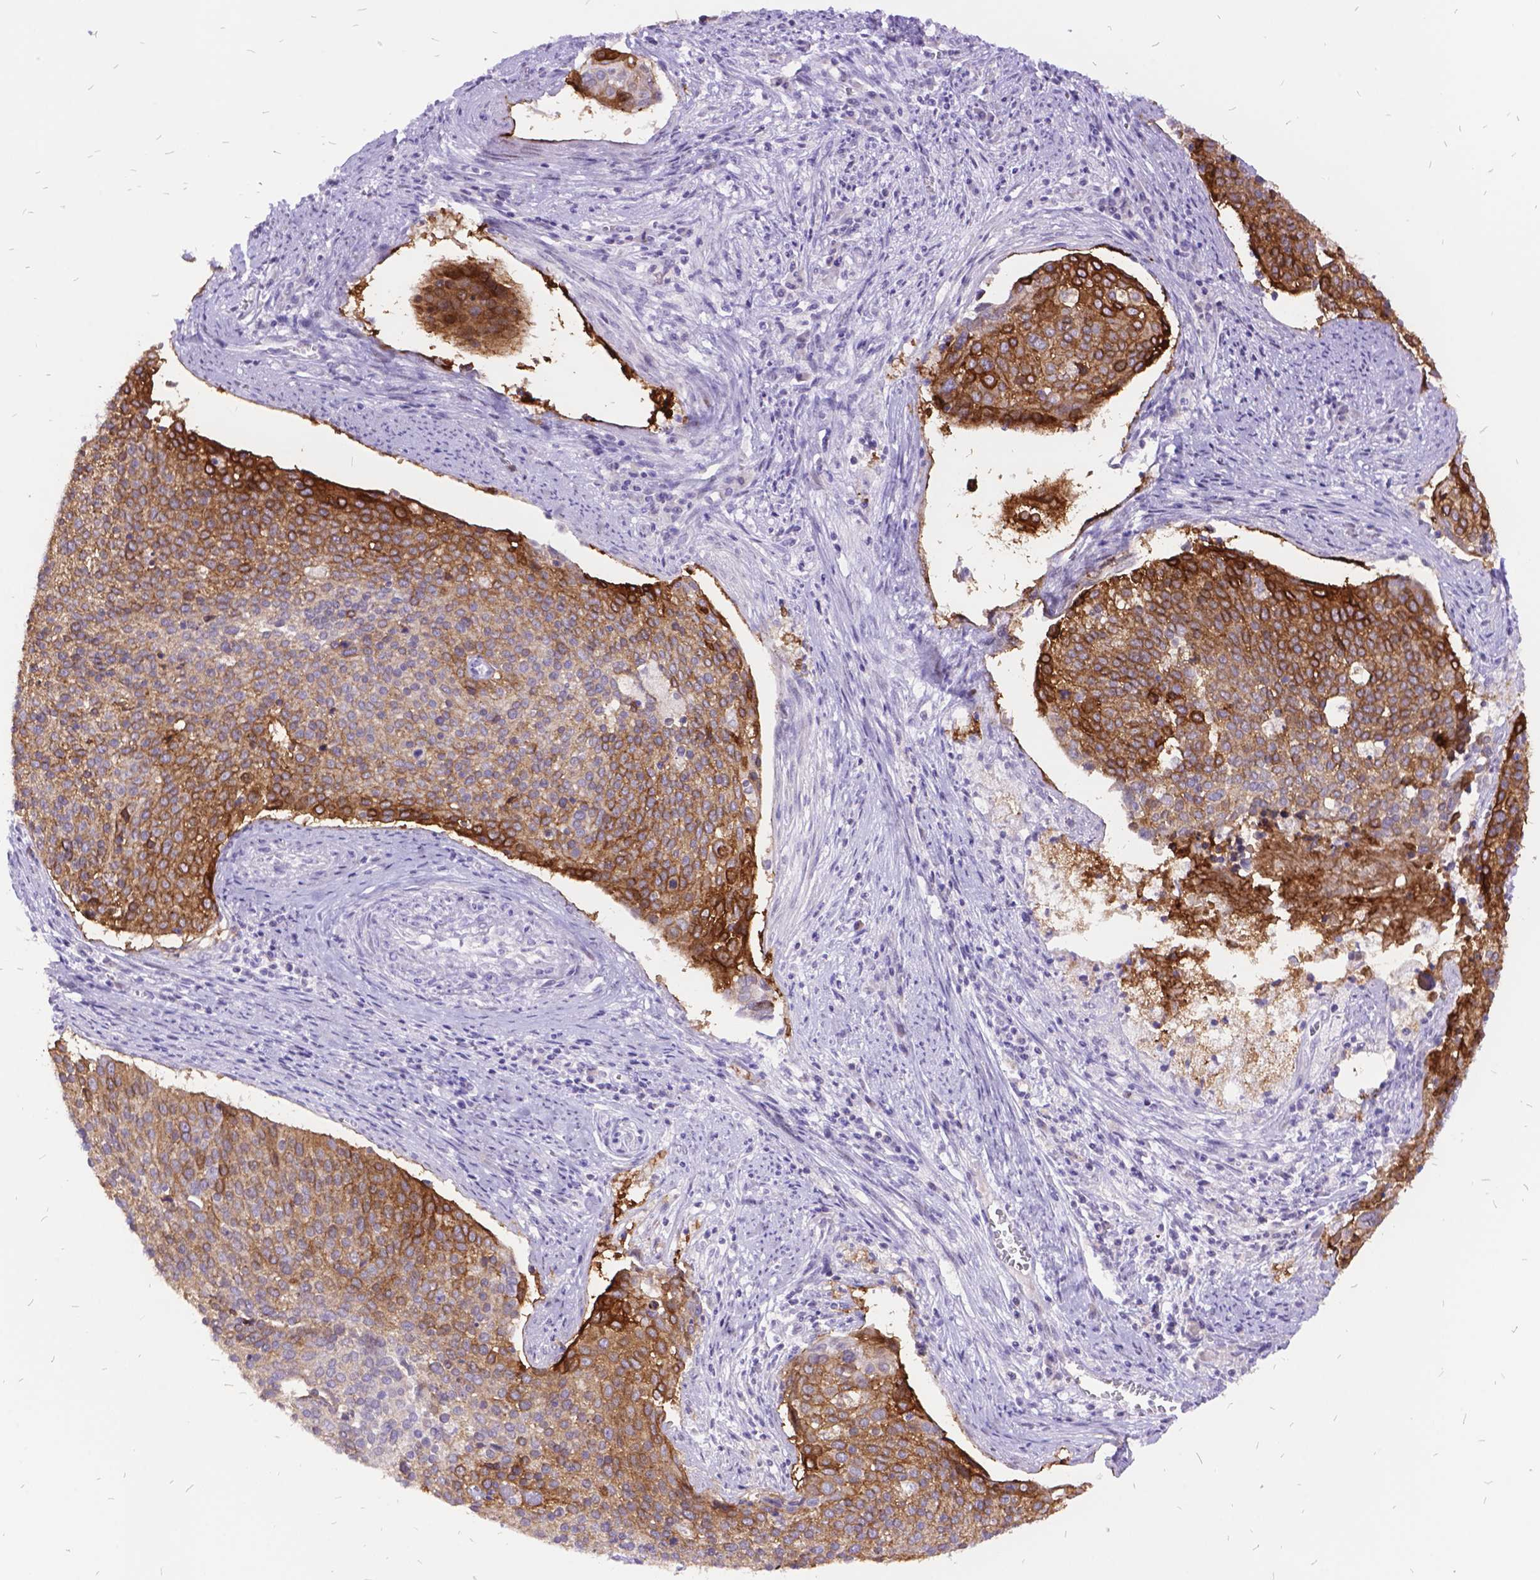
{"staining": {"intensity": "moderate", "quantity": ">75%", "location": "cytoplasmic/membranous"}, "tissue": "cervical cancer", "cell_type": "Tumor cells", "image_type": "cancer", "snomed": [{"axis": "morphology", "description": "Squamous cell carcinoma, NOS"}, {"axis": "topography", "description": "Cervix"}], "caption": "IHC image of cervical cancer stained for a protein (brown), which shows medium levels of moderate cytoplasmic/membranous expression in about >75% of tumor cells.", "gene": "ITGB6", "patient": {"sex": "female", "age": 39}}